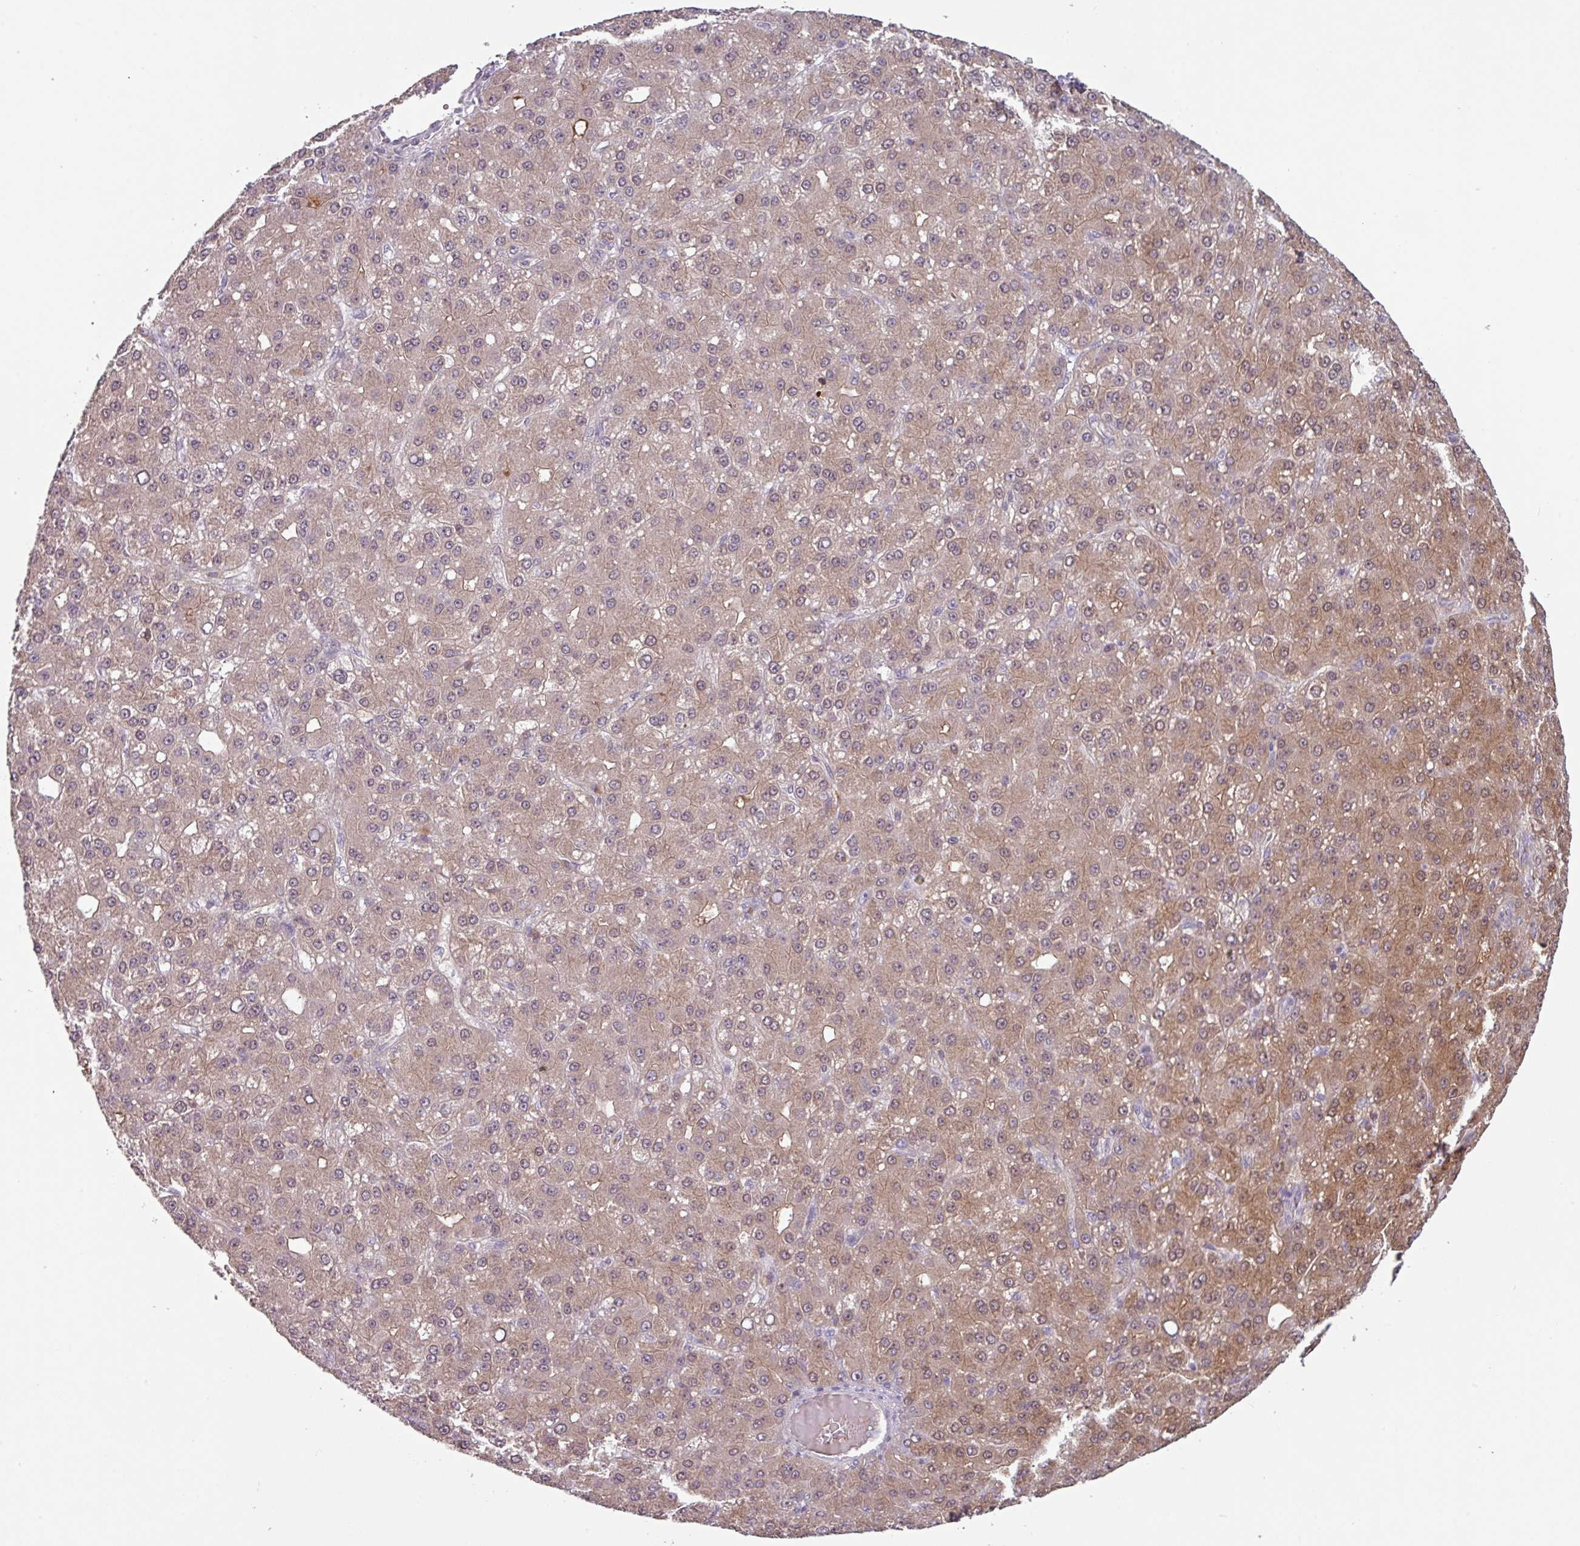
{"staining": {"intensity": "weak", "quantity": ">75%", "location": "cytoplasmic/membranous,nuclear"}, "tissue": "liver cancer", "cell_type": "Tumor cells", "image_type": "cancer", "snomed": [{"axis": "morphology", "description": "Carcinoma, Hepatocellular, NOS"}, {"axis": "topography", "description": "Liver"}], "caption": "Immunohistochemical staining of liver hepatocellular carcinoma displays low levels of weak cytoplasmic/membranous and nuclear protein expression in approximately >75% of tumor cells.", "gene": "SLC5A10", "patient": {"sex": "male", "age": 67}}